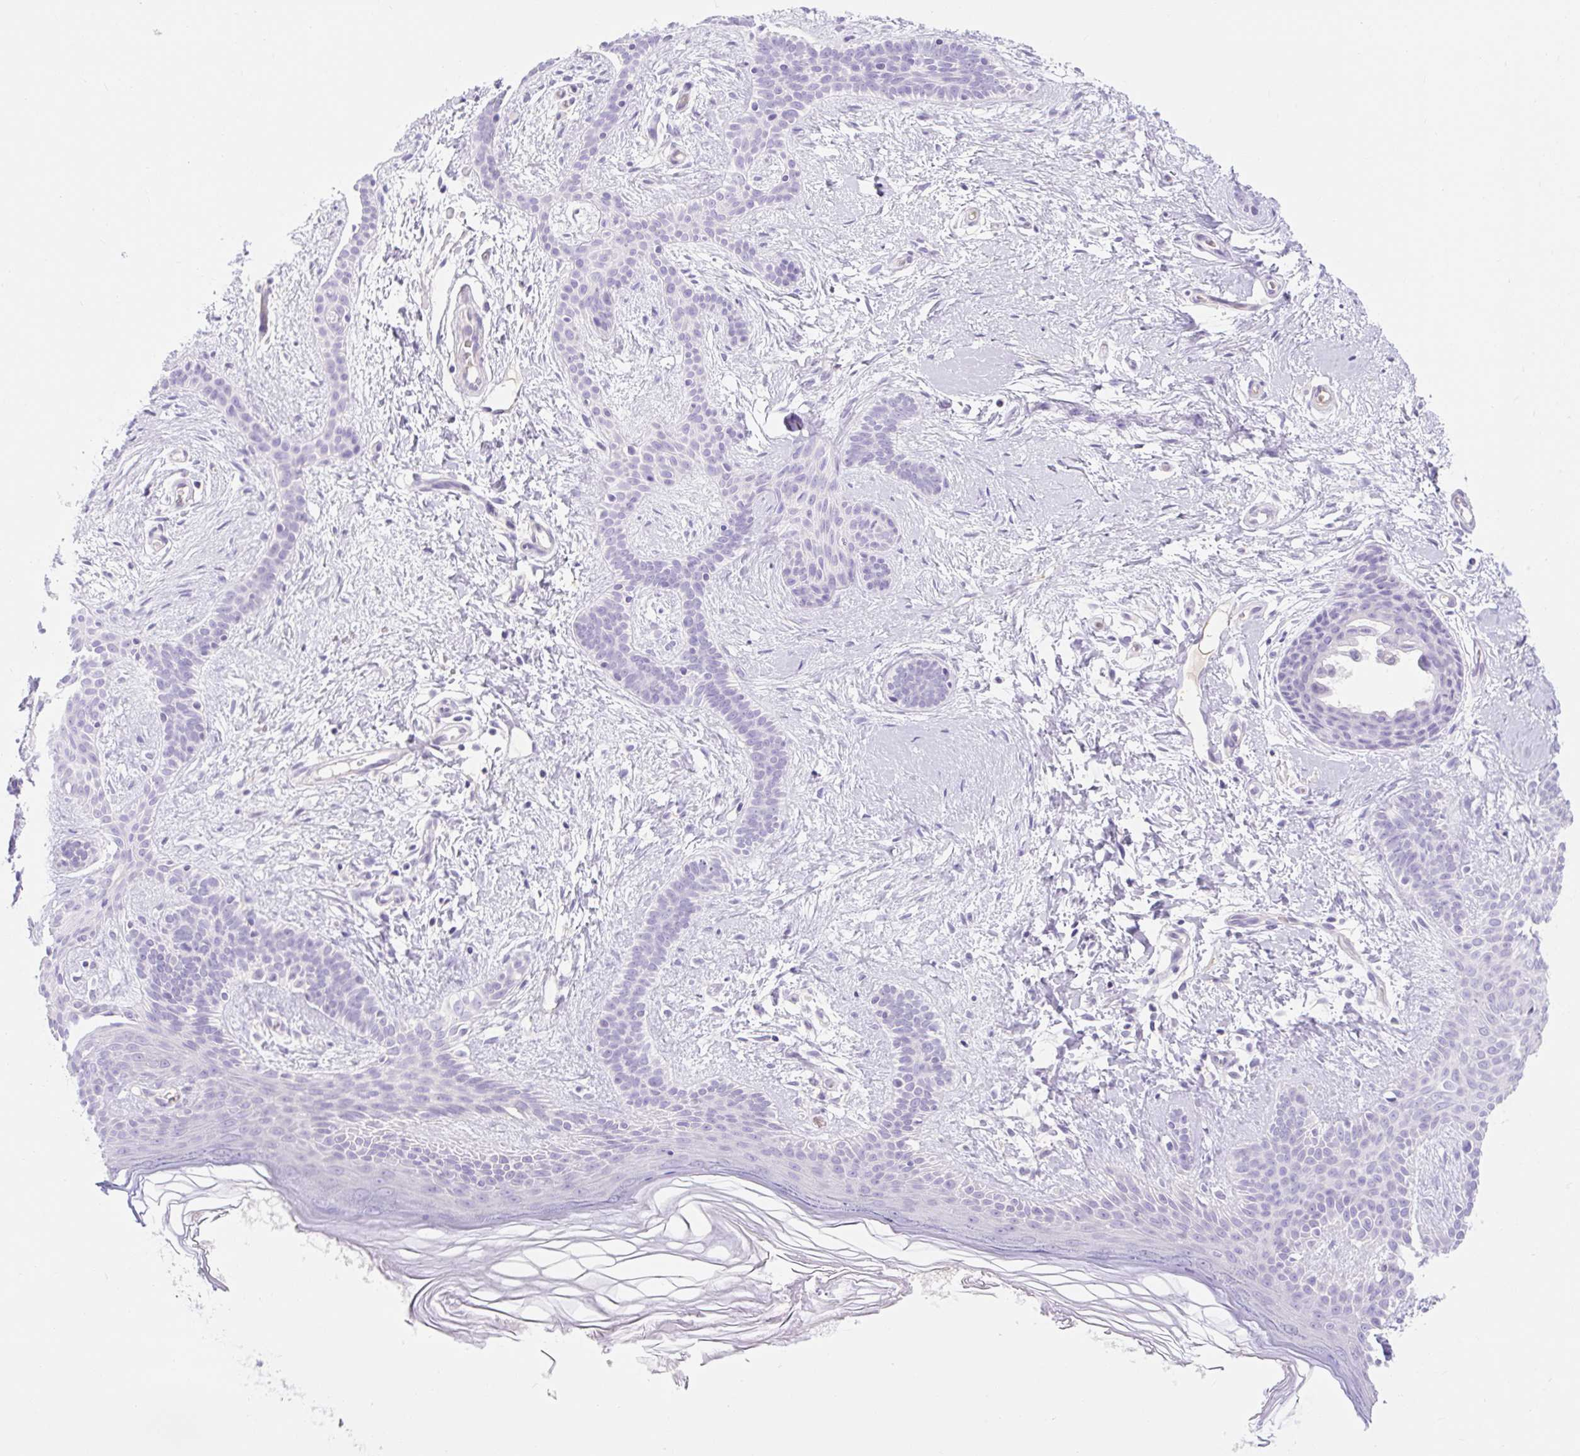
{"staining": {"intensity": "negative", "quantity": "none", "location": "none"}, "tissue": "skin cancer", "cell_type": "Tumor cells", "image_type": "cancer", "snomed": [{"axis": "morphology", "description": "Basal cell carcinoma"}, {"axis": "topography", "description": "Skin"}], "caption": "Micrograph shows no protein staining in tumor cells of skin basal cell carcinoma tissue.", "gene": "SLC28A1", "patient": {"sex": "male", "age": 78}}